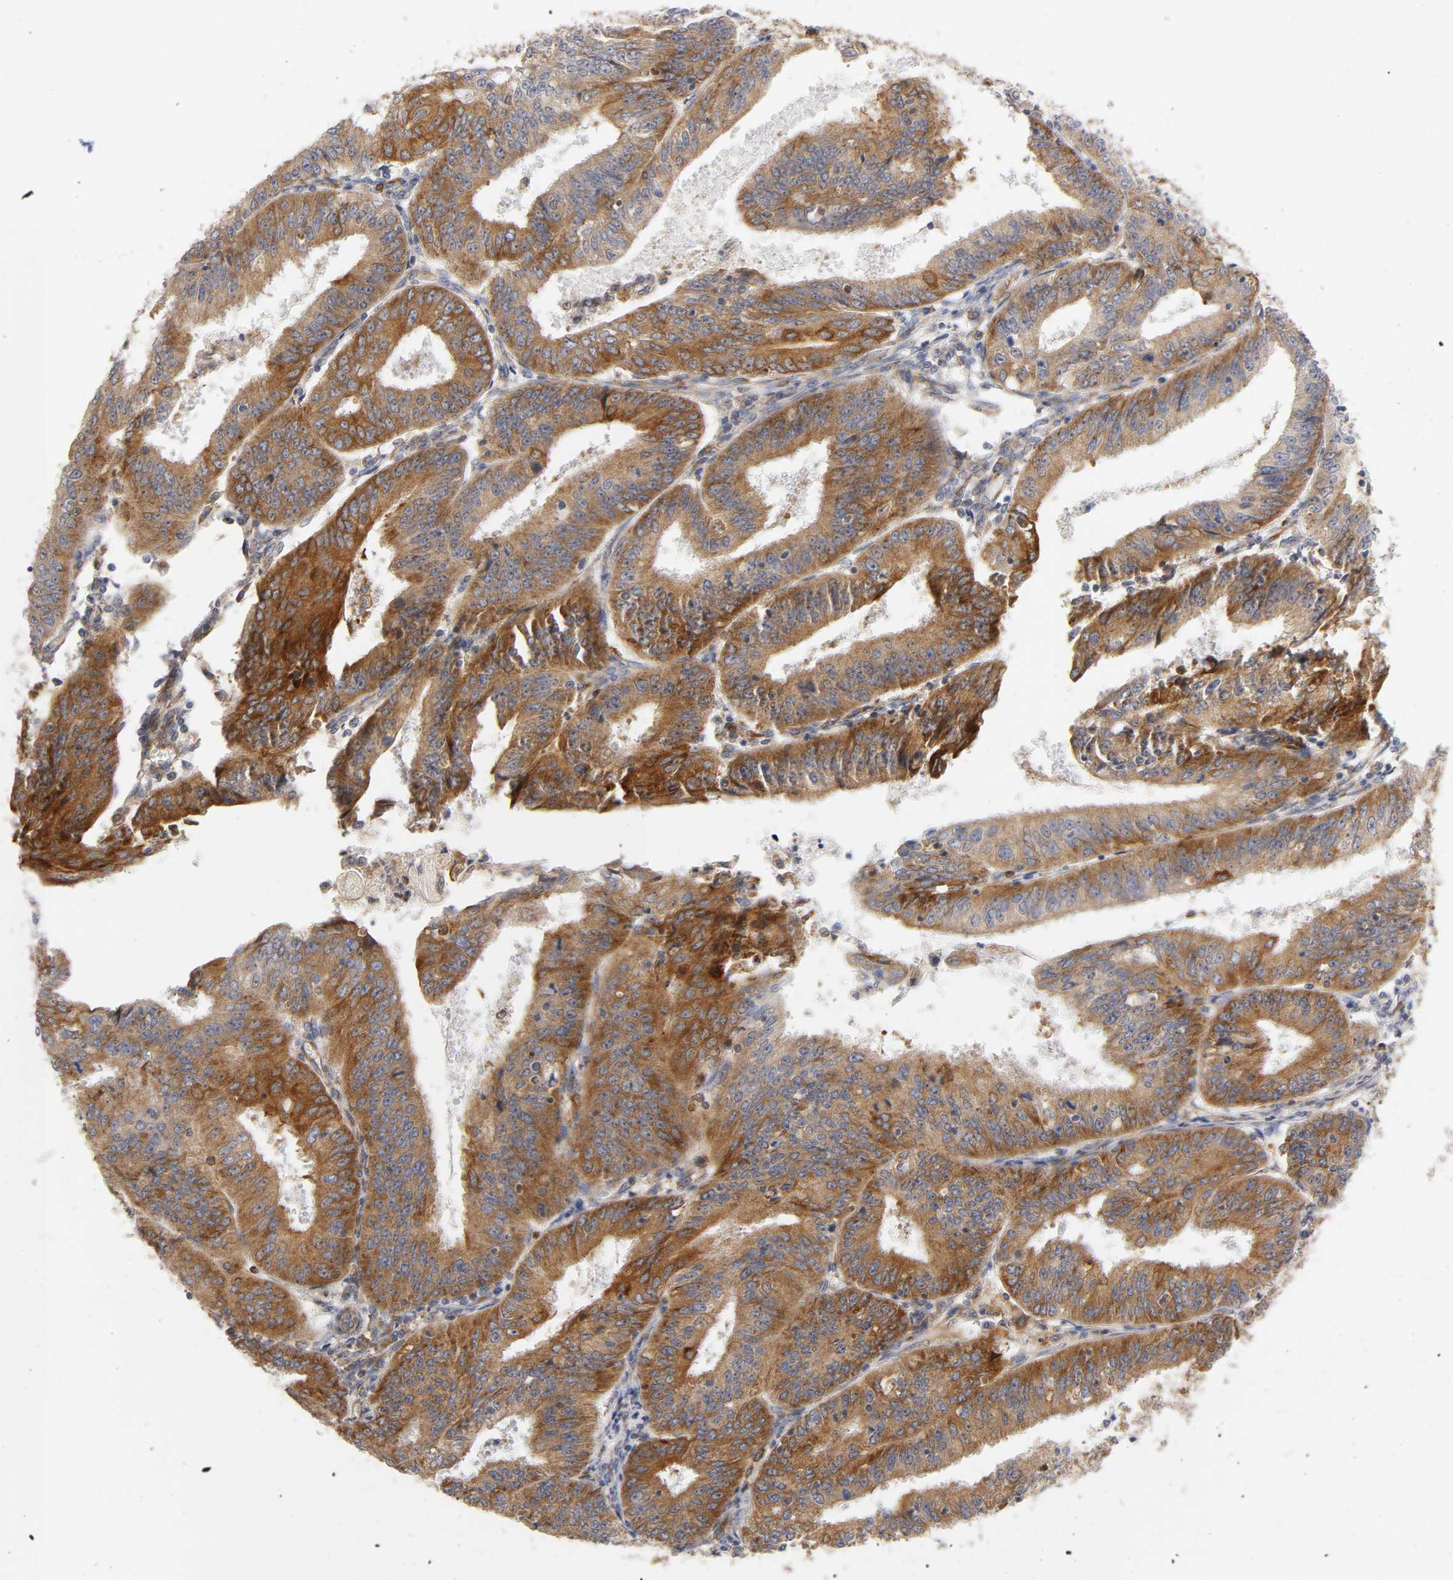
{"staining": {"intensity": "moderate", "quantity": ">75%", "location": "cytoplasmic/membranous"}, "tissue": "endometrial cancer", "cell_type": "Tumor cells", "image_type": "cancer", "snomed": [{"axis": "morphology", "description": "Adenocarcinoma, NOS"}, {"axis": "topography", "description": "Endometrium"}], "caption": "High-magnification brightfield microscopy of adenocarcinoma (endometrial) stained with DAB (3,3'-diaminobenzidine) (brown) and counterstained with hematoxylin (blue). tumor cells exhibit moderate cytoplasmic/membranous positivity is appreciated in about>75% of cells.", "gene": "POR", "patient": {"sex": "female", "age": 42}}